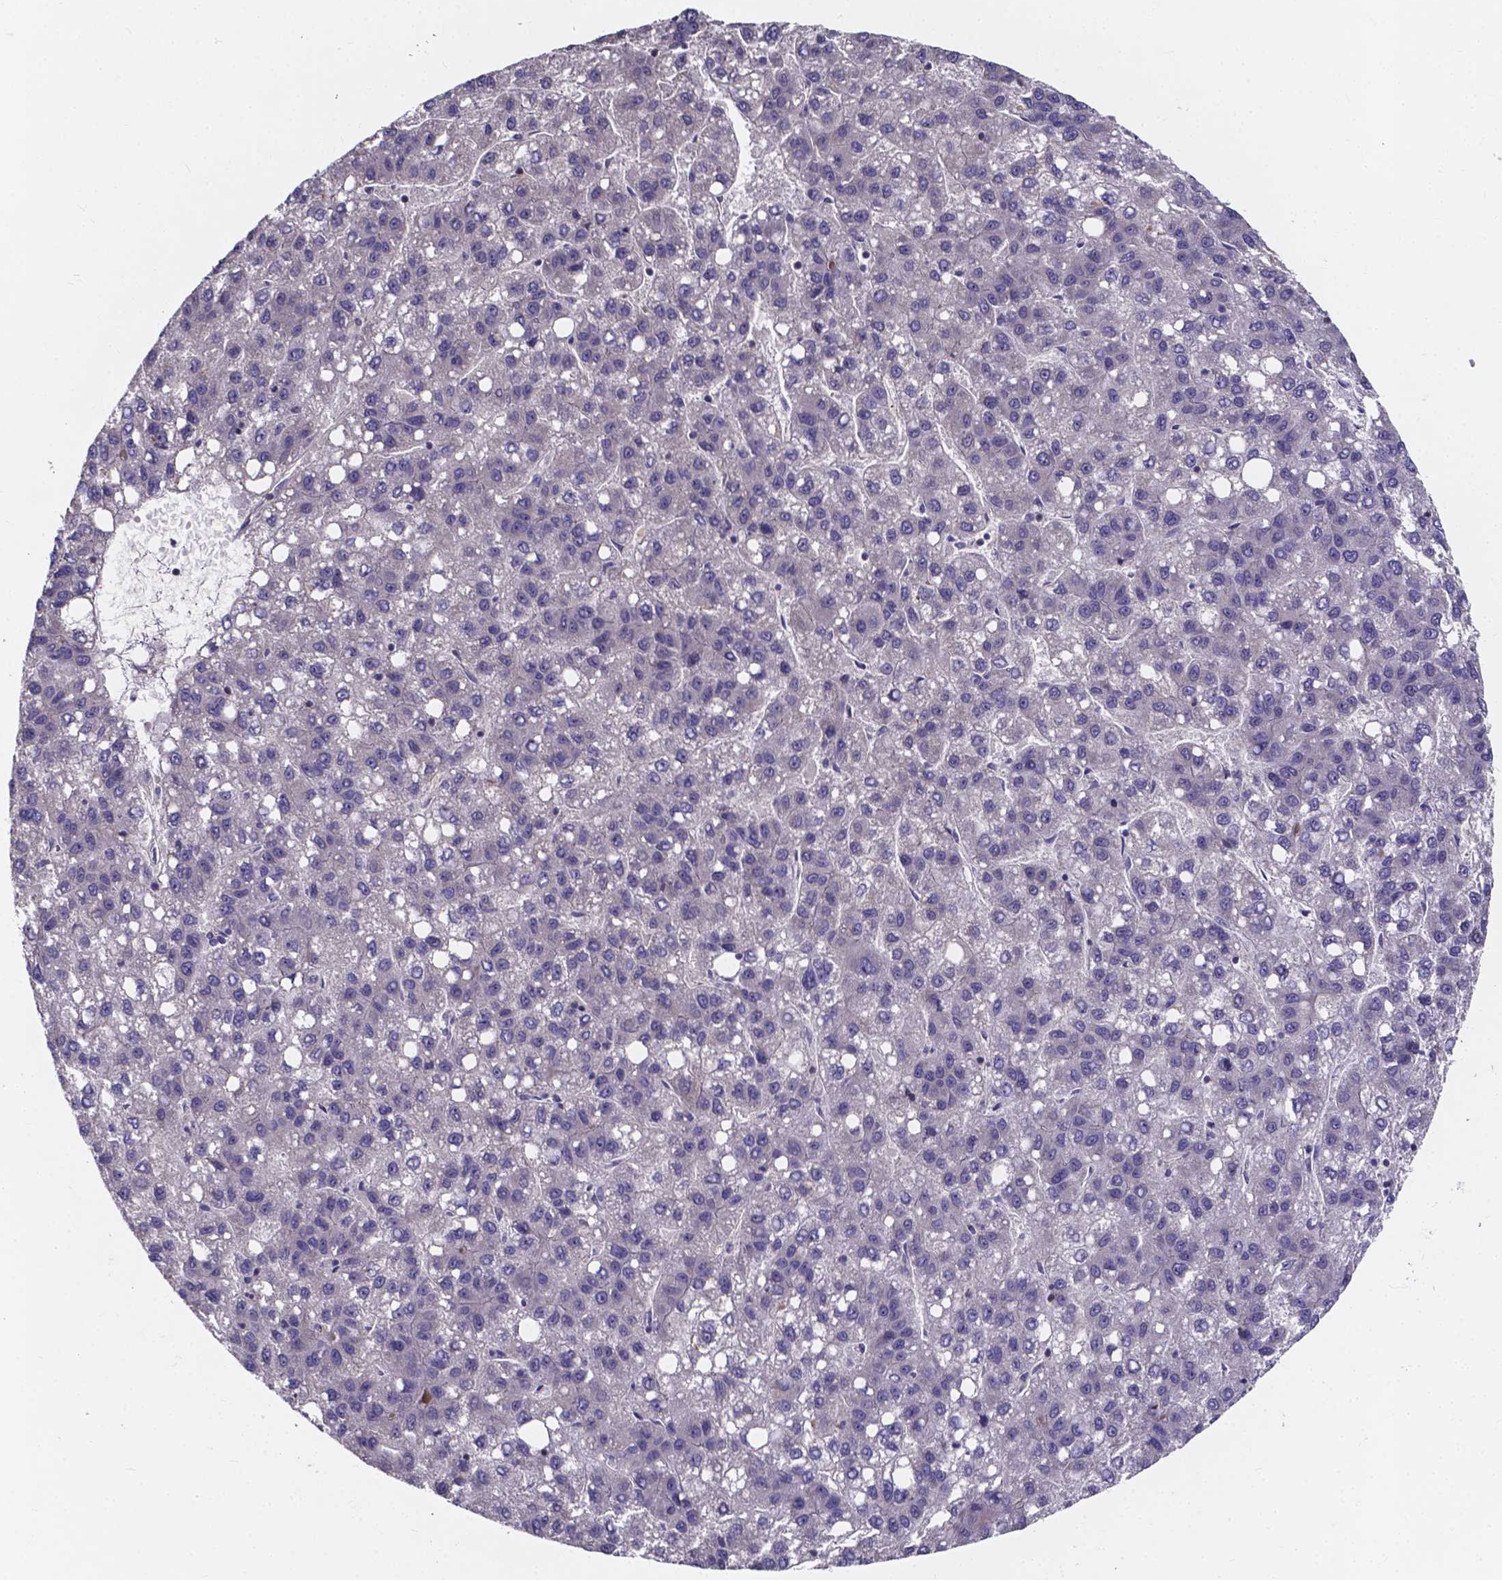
{"staining": {"intensity": "negative", "quantity": "none", "location": "none"}, "tissue": "liver cancer", "cell_type": "Tumor cells", "image_type": "cancer", "snomed": [{"axis": "morphology", "description": "Carcinoma, Hepatocellular, NOS"}, {"axis": "topography", "description": "Liver"}], "caption": "The histopathology image reveals no staining of tumor cells in liver cancer.", "gene": "THEMIS", "patient": {"sex": "female", "age": 82}}